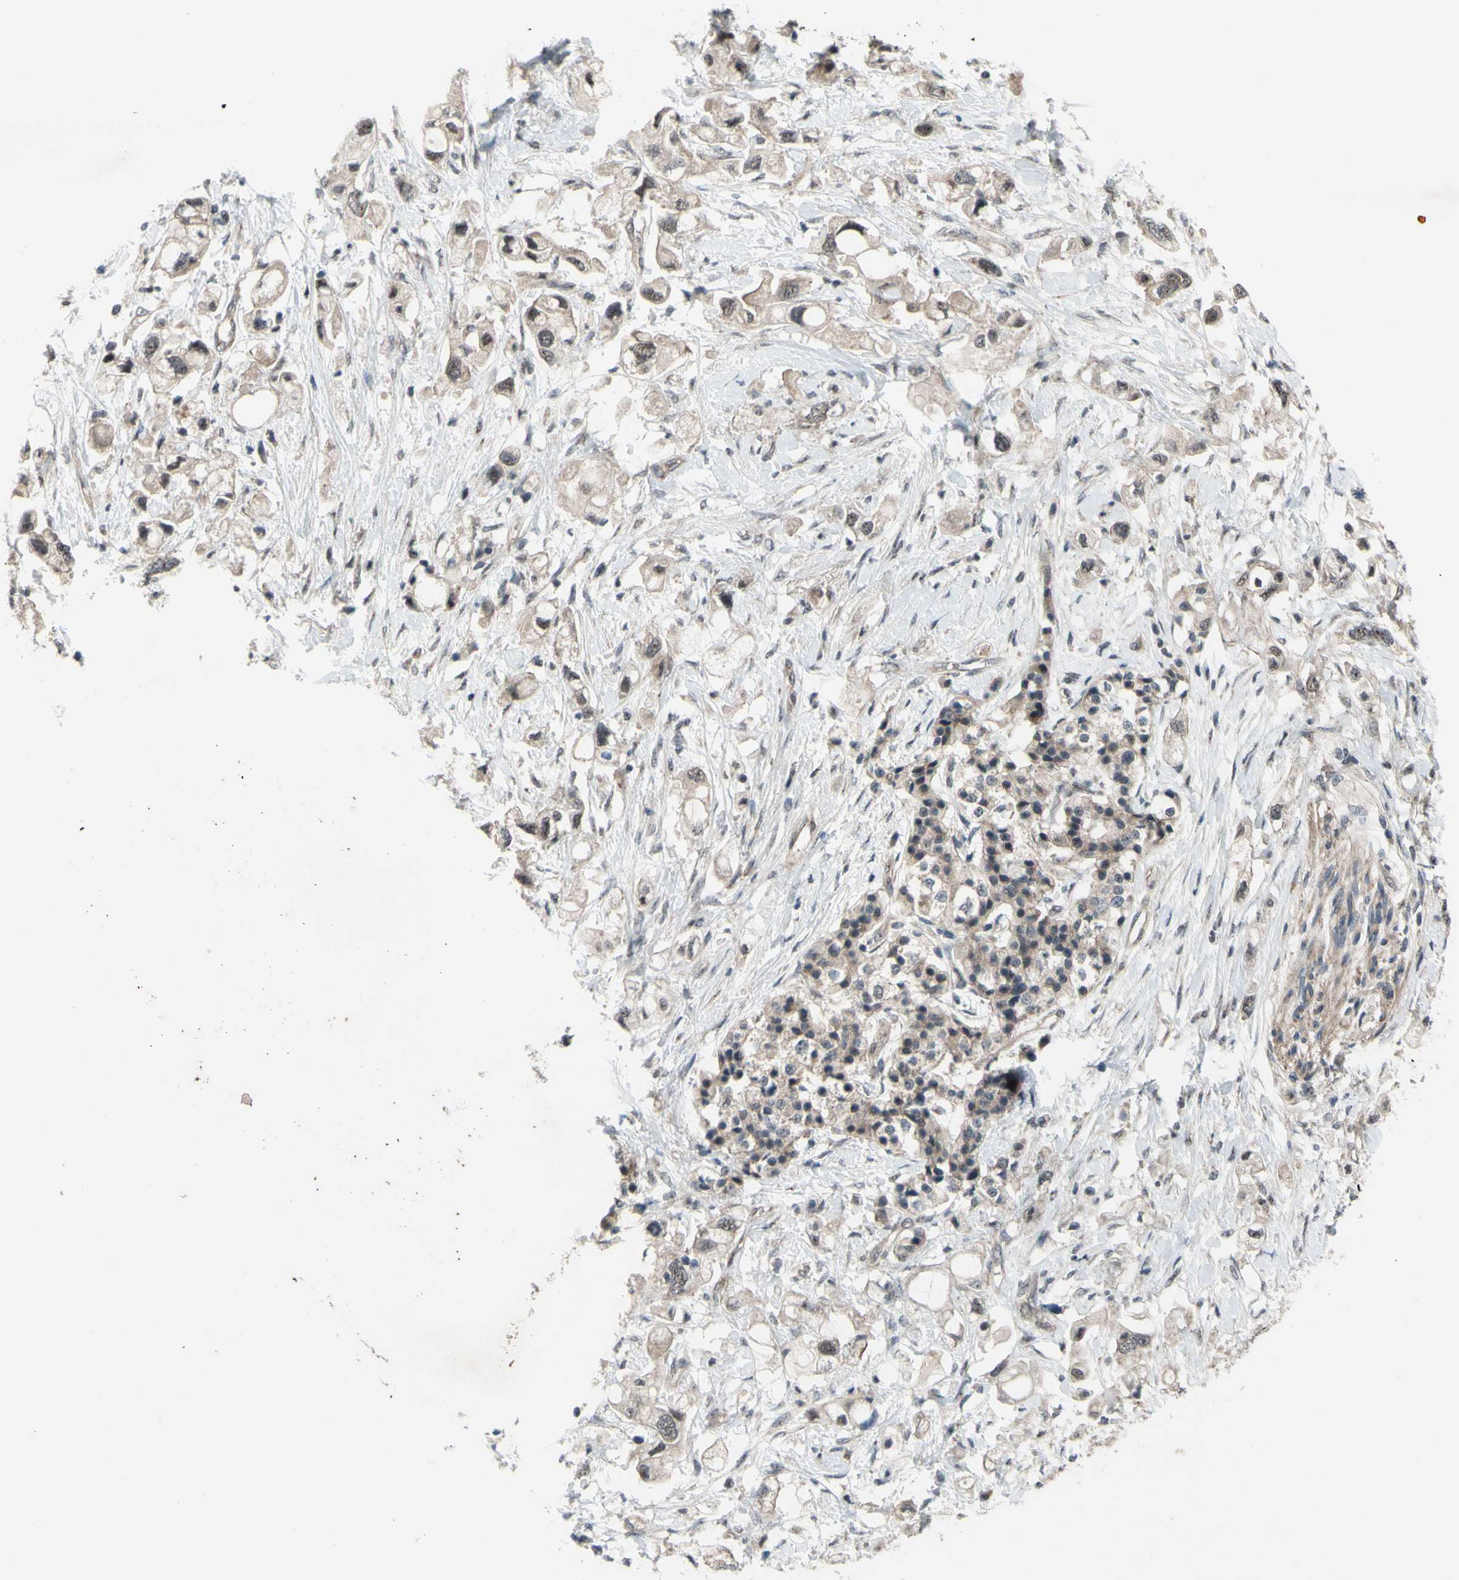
{"staining": {"intensity": "weak", "quantity": ">75%", "location": "cytoplasmic/membranous"}, "tissue": "pancreatic cancer", "cell_type": "Tumor cells", "image_type": "cancer", "snomed": [{"axis": "morphology", "description": "Adenocarcinoma, NOS"}, {"axis": "topography", "description": "Pancreas"}], "caption": "Immunohistochemistry (IHC) staining of pancreatic cancer, which reveals low levels of weak cytoplasmic/membranous staining in about >75% of tumor cells indicating weak cytoplasmic/membranous protein positivity. The staining was performed using DAB (3,3'-diaminobenzidine) (brown) for protein detection and nuclei were counterstained in hematoxylin (blue).", "gene": "TRDMT1", "patient": {"sex": "female", "age": 56}}